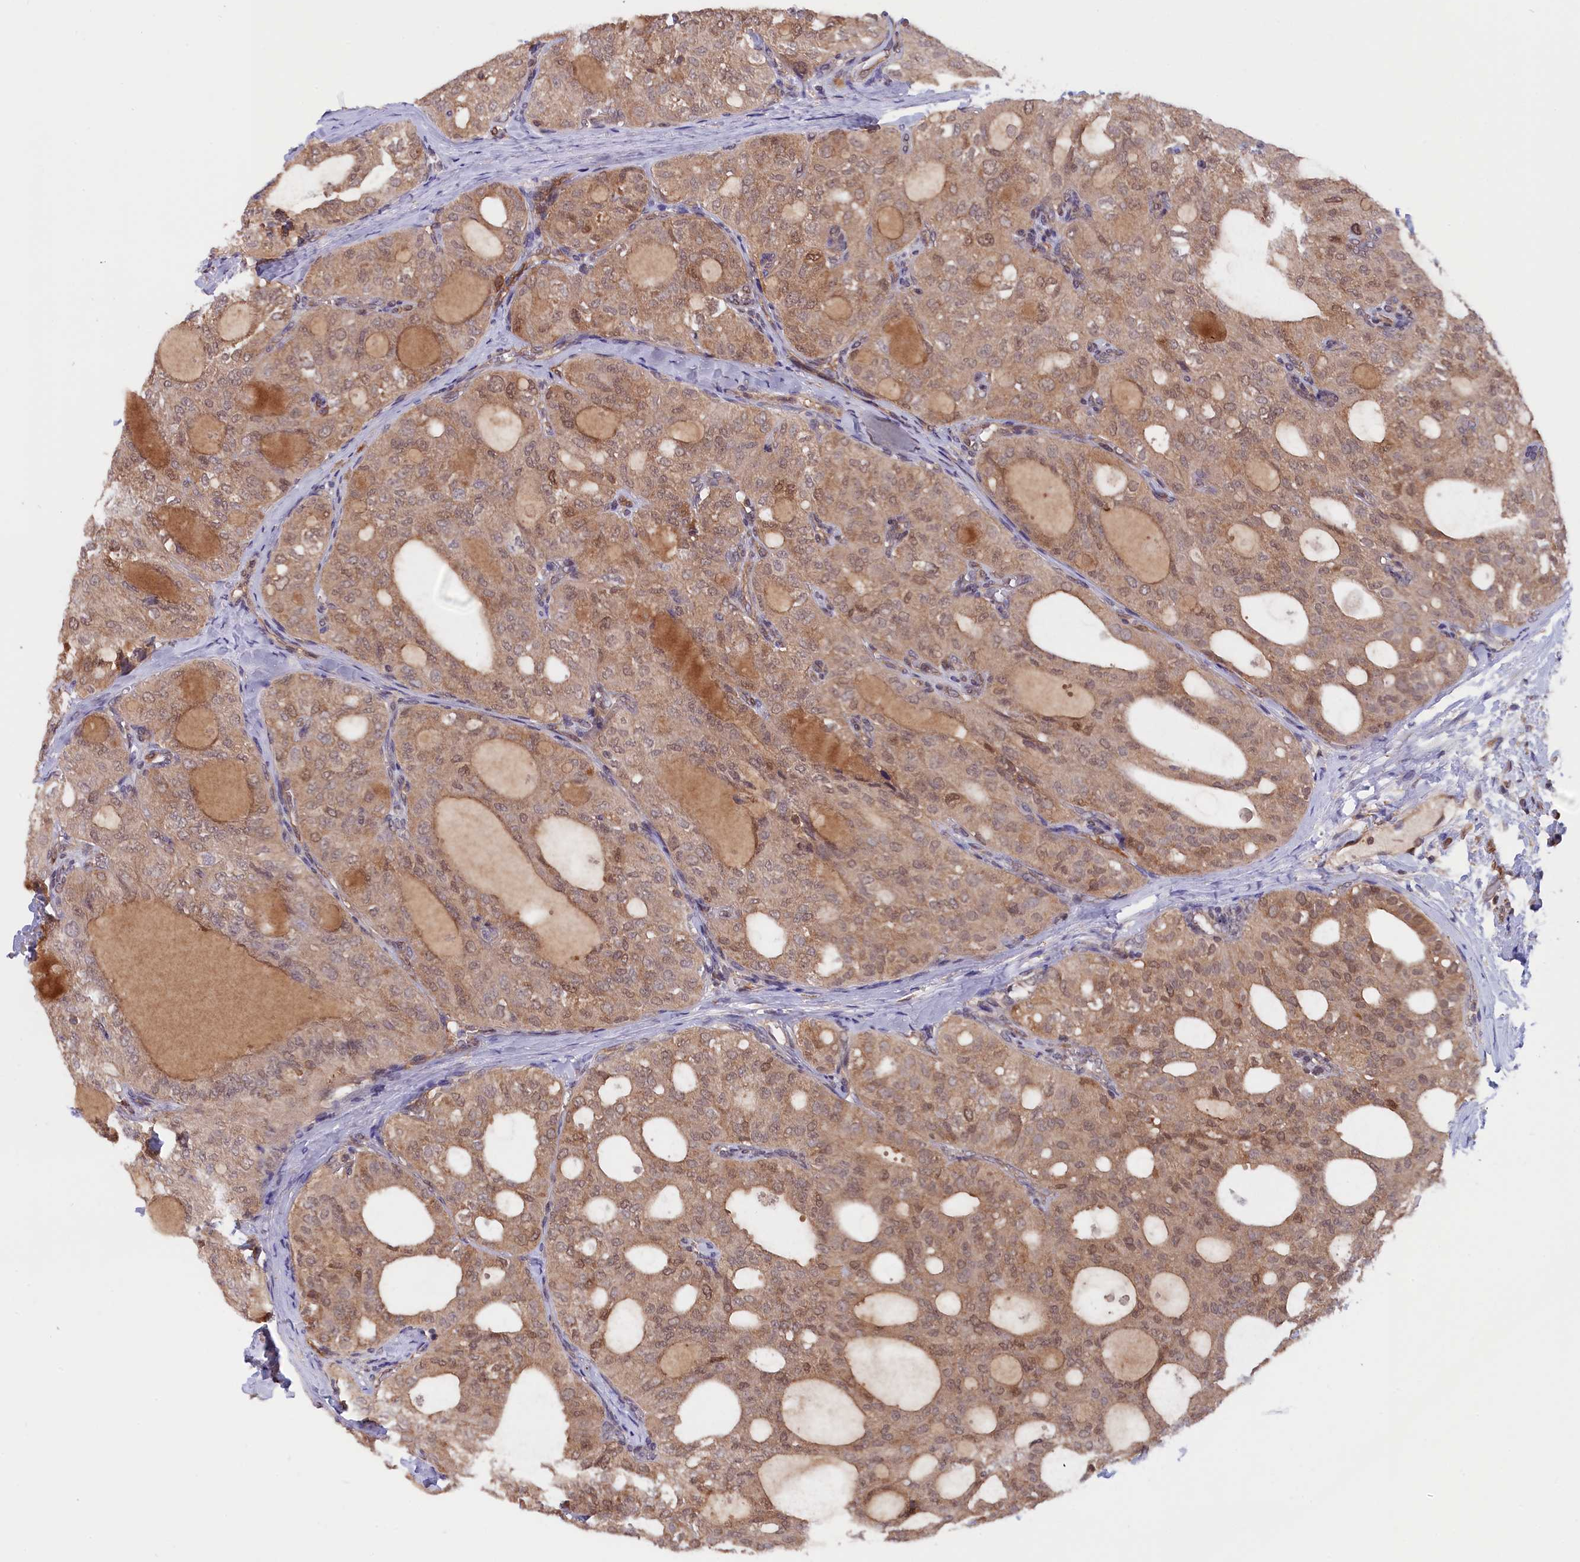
{"staining": {"intensity": "weak", "quantity": ">75%", "location": "cytoplasmic/membranous,nuclear"}, "tissue": "thyroid cancer", "cell_type": "Tumor cells", "image_type": "cancer", "snomed": [{"axis": "morphology", "description": "Follicular adenoma carcinoma, NOS"}, {"axis": "topography", "description": "Thyroid gland"}], "caption": "The photomicrograph reveals immunohistochemical staining of thyroid cancer. There is weak cytoplasmic/membranous and nuclear staining is appreciated in about >75% of tumor cells.", "gene": "JPT2", "patient": {"sex": "male", "age": 75}}